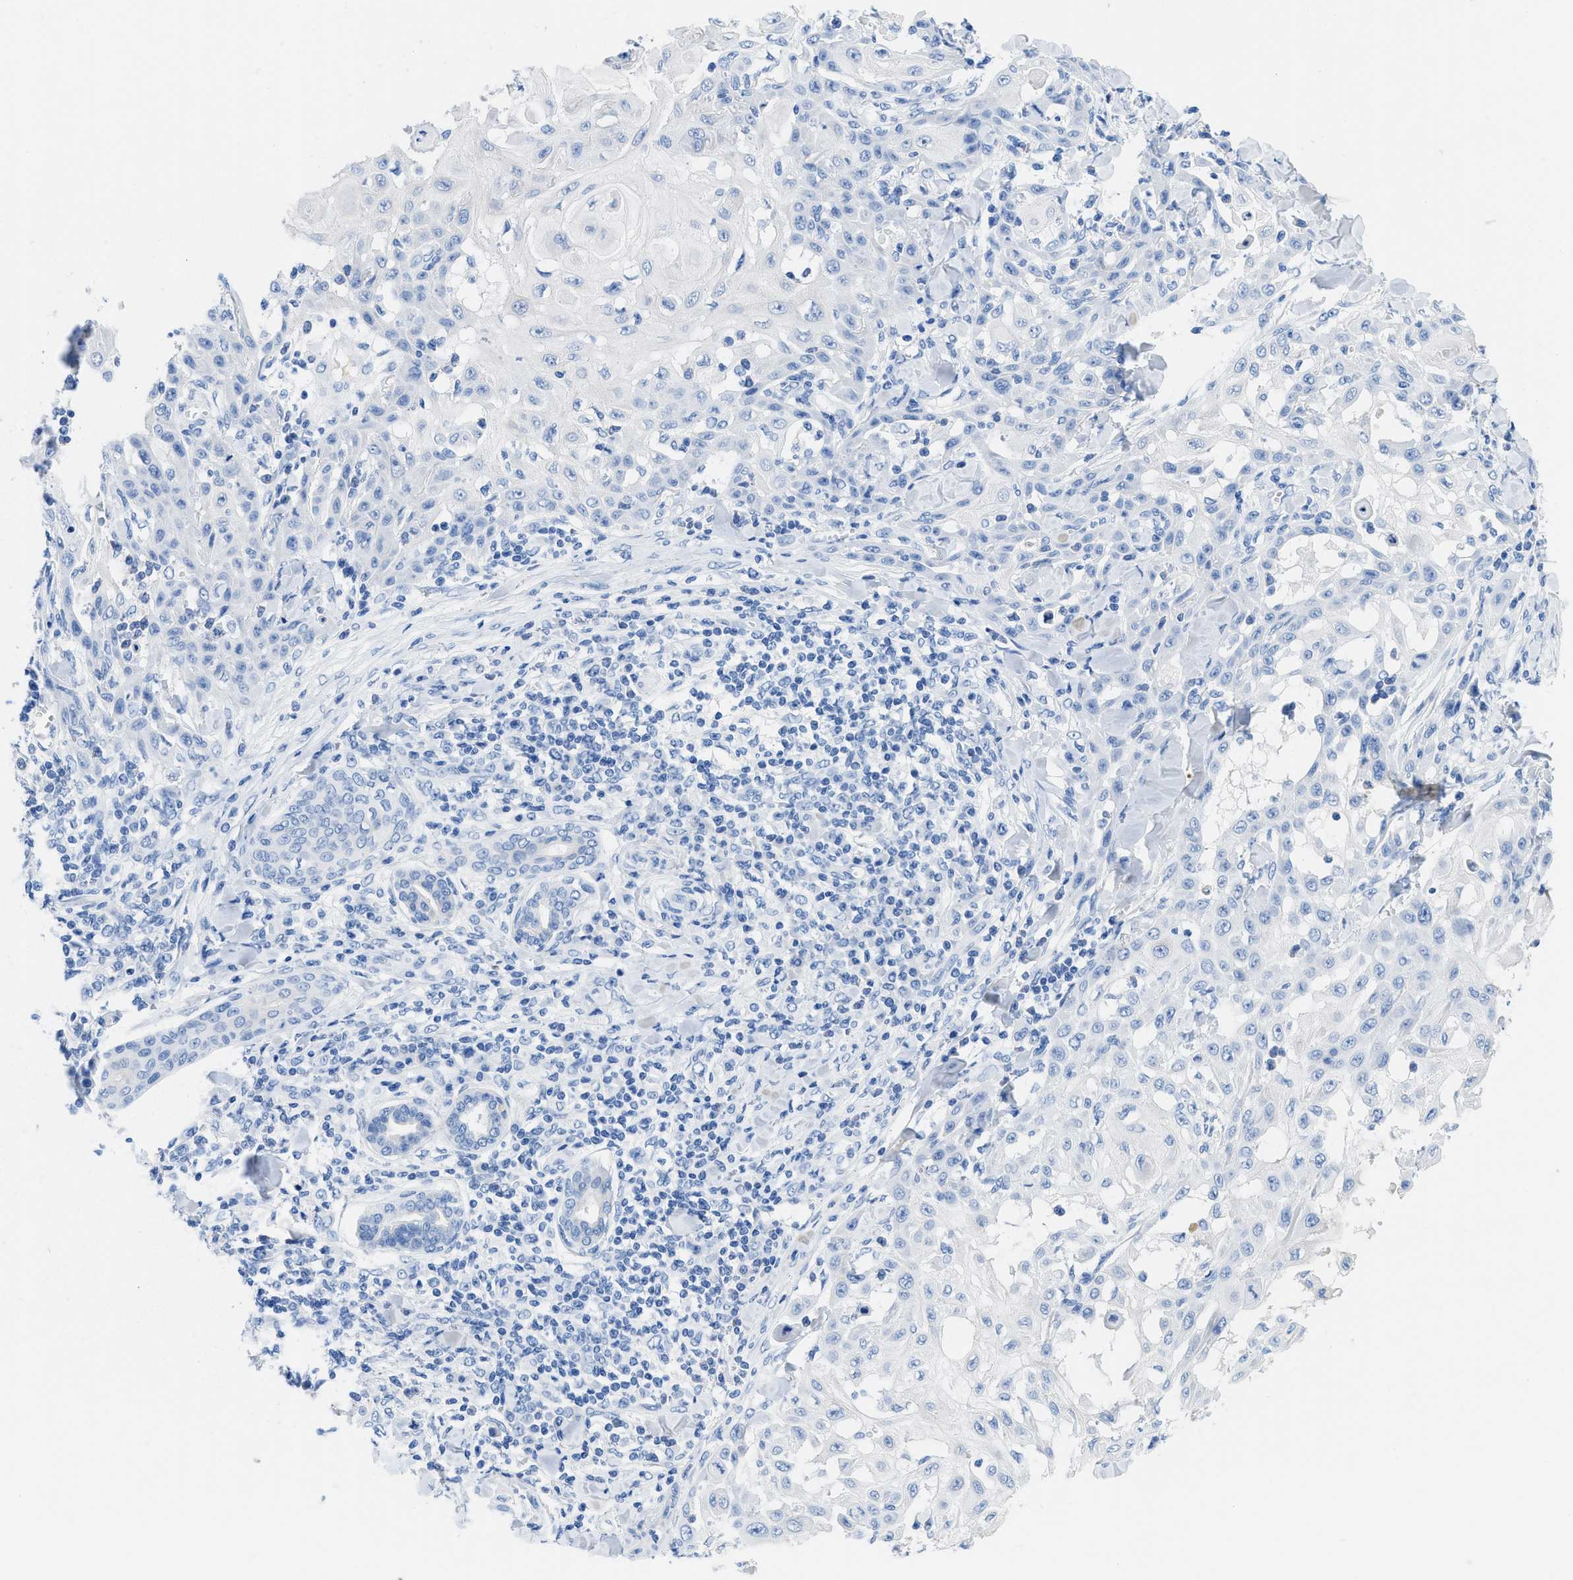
{"staining": {"intensity": "negative", "quantity": "none", "location": "none"}, "tissue": "skin cancer", "cell_type": "Tumor cells", "image_type": "cancer", "snomed": [{"axis": "morphology", "description": "Squamous cell carcinoma, NOS"}, {"axis": "topography", "description": "Skin"}], "caption": "High magnification brightfield microscopy of squamous cell carcinoma (skin) stained with DAB (3,3'-diaminobenzidine) (brown) and counterstained with hematoxylin (blue): tumor cells show no significant expression. (DAB (3,3'-diaminobenzidine) immunohistochemistry with hematoxylin counter stain).", "gene": "COL3A1", "patient": {"sex": "male", "age": 24}}